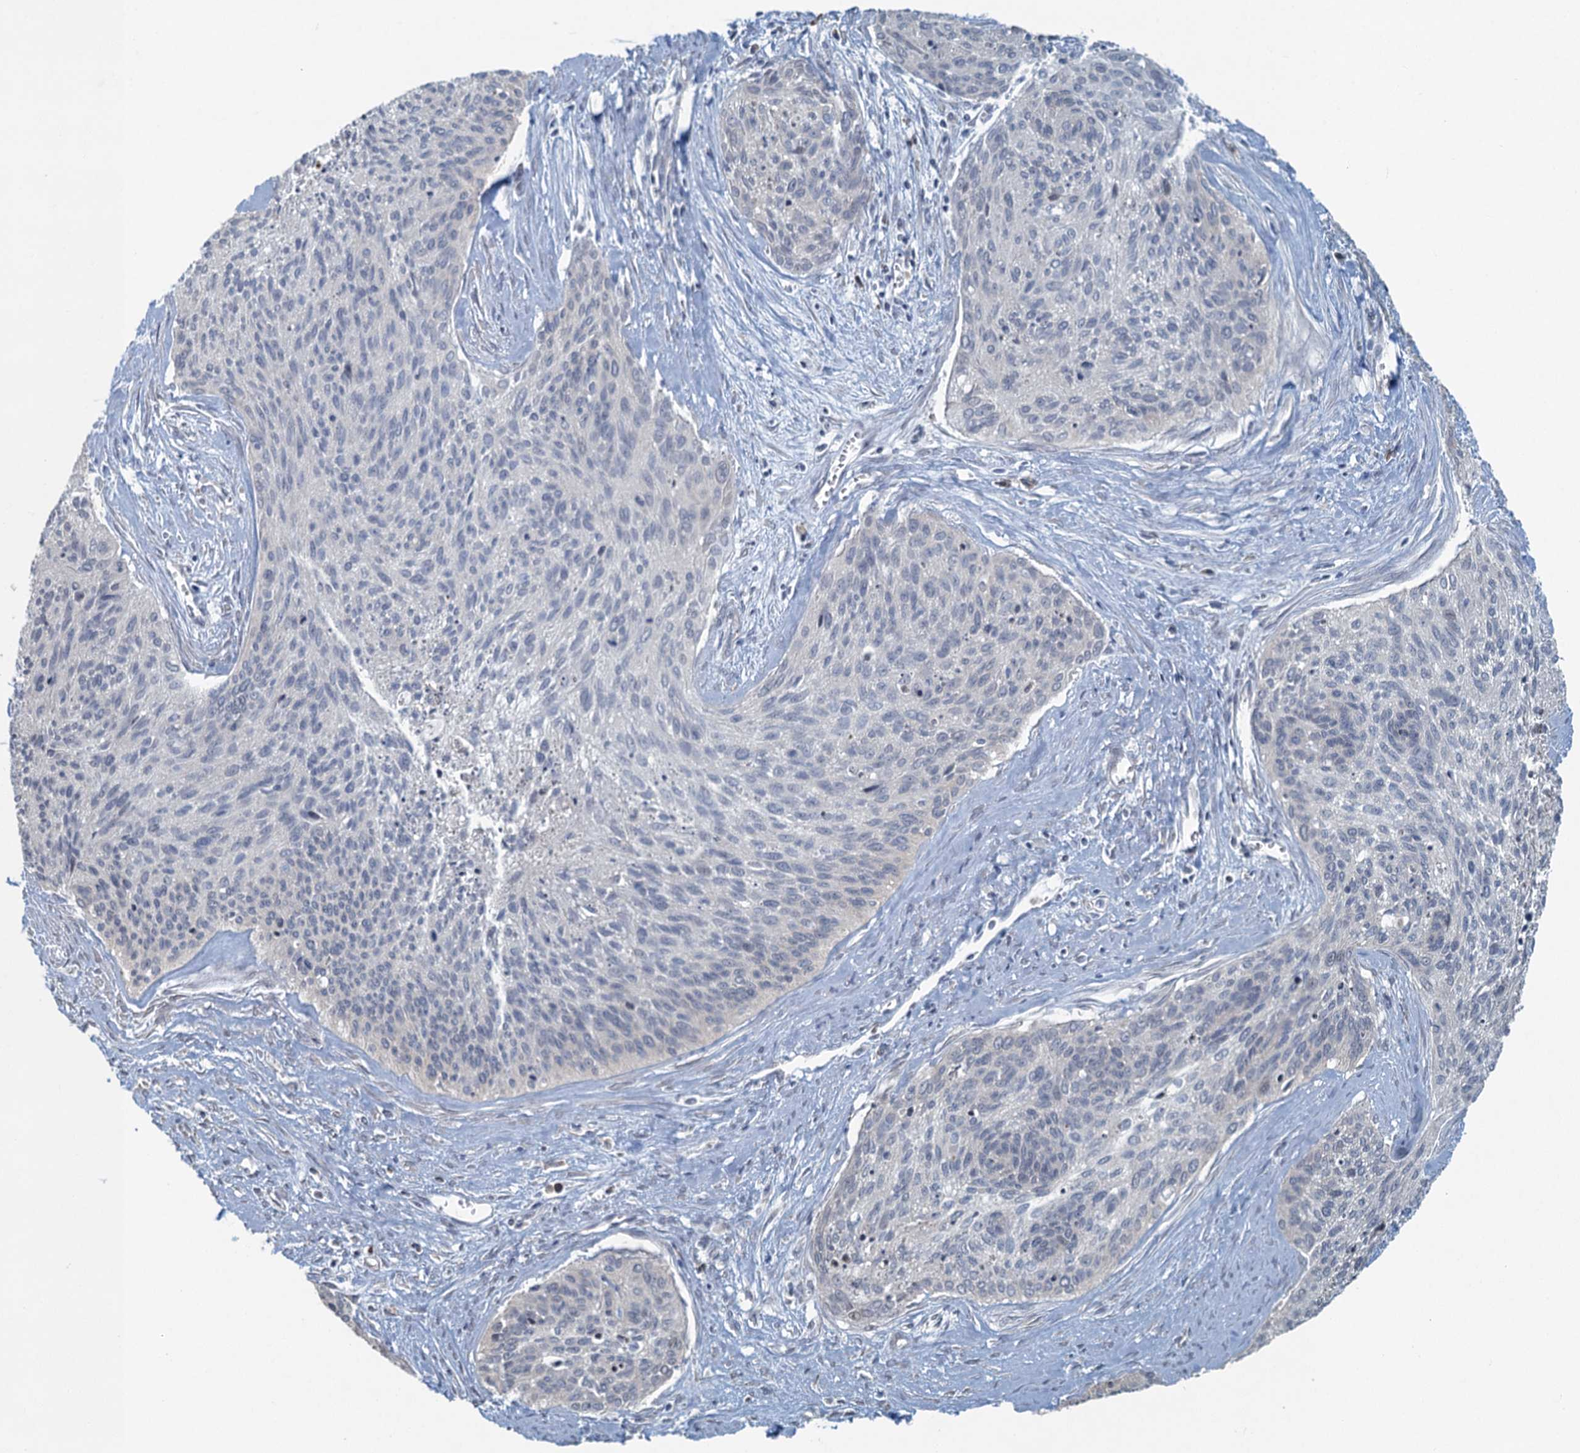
{"staining": {"intensity": "negative", "quantity": "none", "location": "none"}, "tissue": "cervical cancer", "cell_type": "Tumor cells", "image_type": "cancer", "snomed": [{"axis": "morphology", "description": "Squamous cell carcinoma, NOS"}, {"axis": "topography", "description": "Cervix"}], "caption": "Immunohistochemistry (IHC) of cervical cancer reveals no expression in tumor cells.", "gene": "TEX35", "patient": {"sex": "female", "age": 55}}